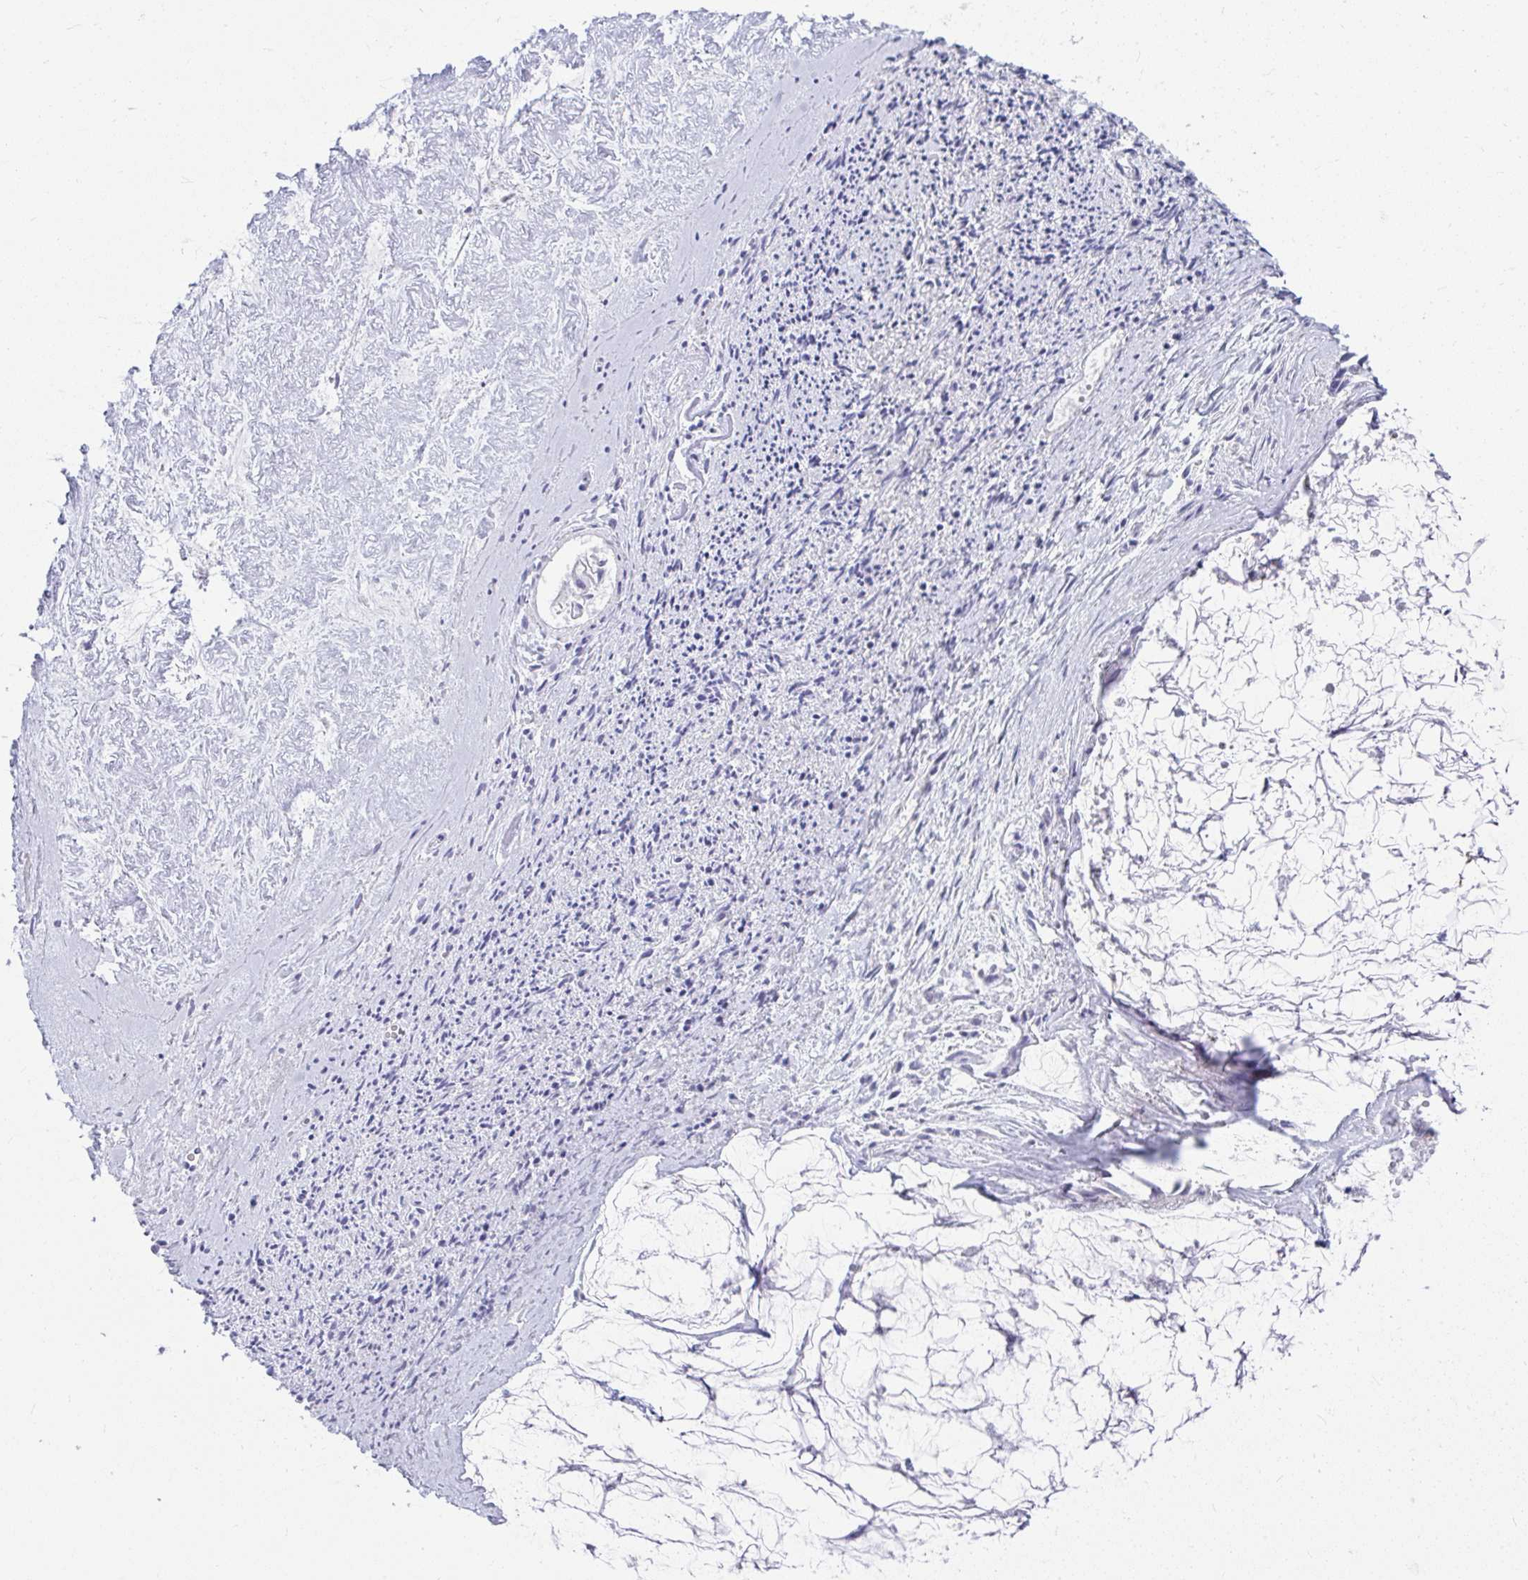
{"staining": {"intensity": "negative", "quantity": "none", "location": "none"}, "tissue": "ovarian cancer", "cell_type": "Tumor cells", "image_type": "cancer", "snomed": [{"axis": "morphology", "description": "Cystadenocarcinoma, mucinous, NOS"}, {"axis": "topography", "description": "Ovary"}], "caption": "A high-resolution micrograph shows IHC staining of ovarian cancer (mucinous cystadenocarcinoma), which exhibits no significant positivity in tumor cells. The staining was performed using DAB to visualize the protein expression in brown, while the nuclei were stained in blue with hematoxylin (Magnification: 20x).", "gene": "ISL1", "patient": {"sex": "female", "age": 90}}